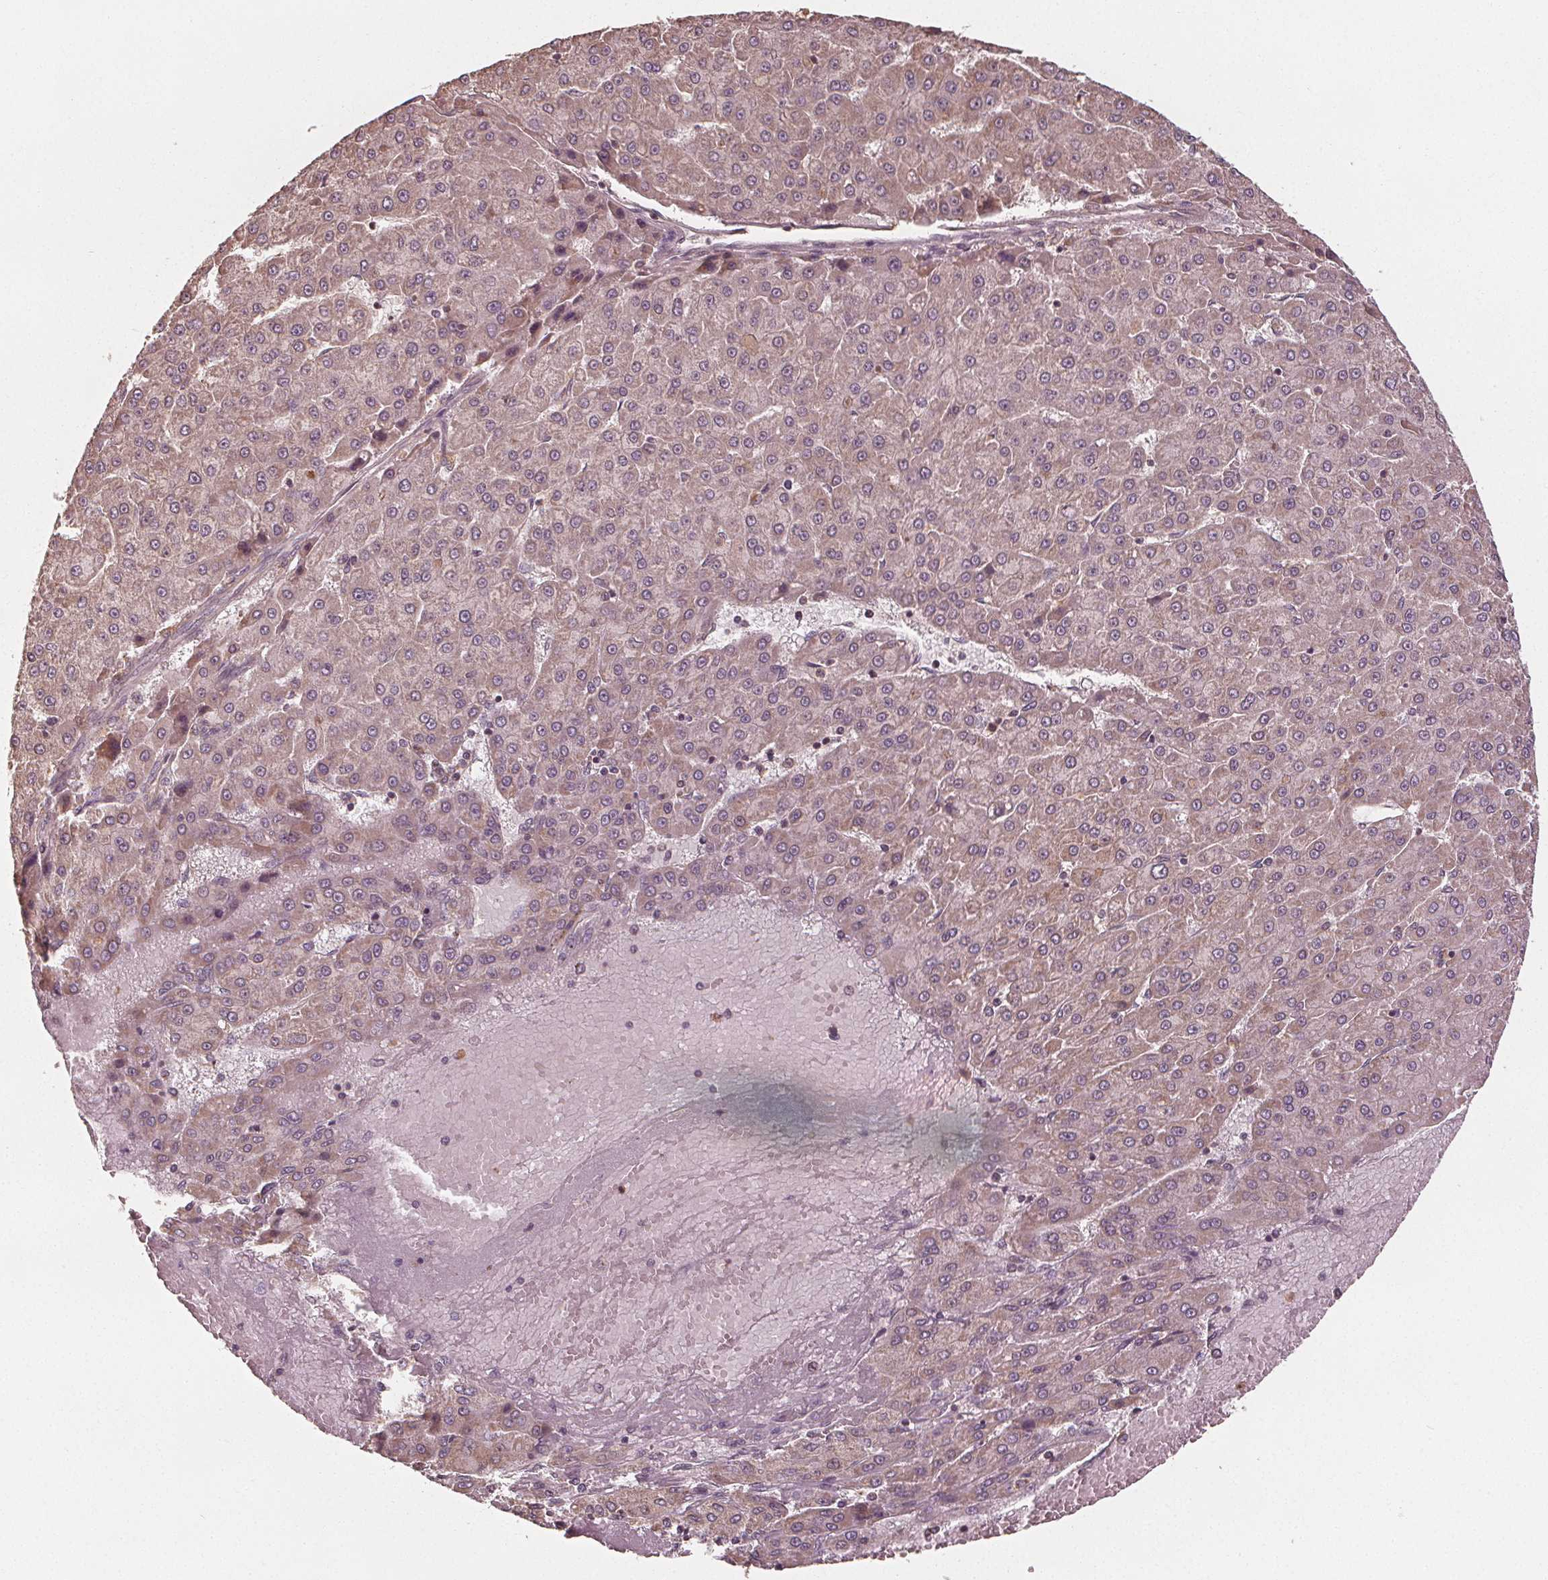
{"staining": {"intensity": "weak", "quantity": "25%-75%", "location": "cytoplasmic/membranous"}, "tissue": "liver cancer", "cell_type": "Tumor cells", "image_type": "cancer", "snomed": [{"axis": "morphology", "description": "Carcinoma, Hepatocellular, NOS"}, {"axis": "topography", "description": "Liver"}], "caption": "Hepatocellular carcinoma (liver) was stained to show a protein in brown. There is low levels of weak cytoplasmic/membranous staining in approximately 25%-75% of tumor cells.", "gene": "GNB2", "patient": {"sex": "male", "age": 78}}